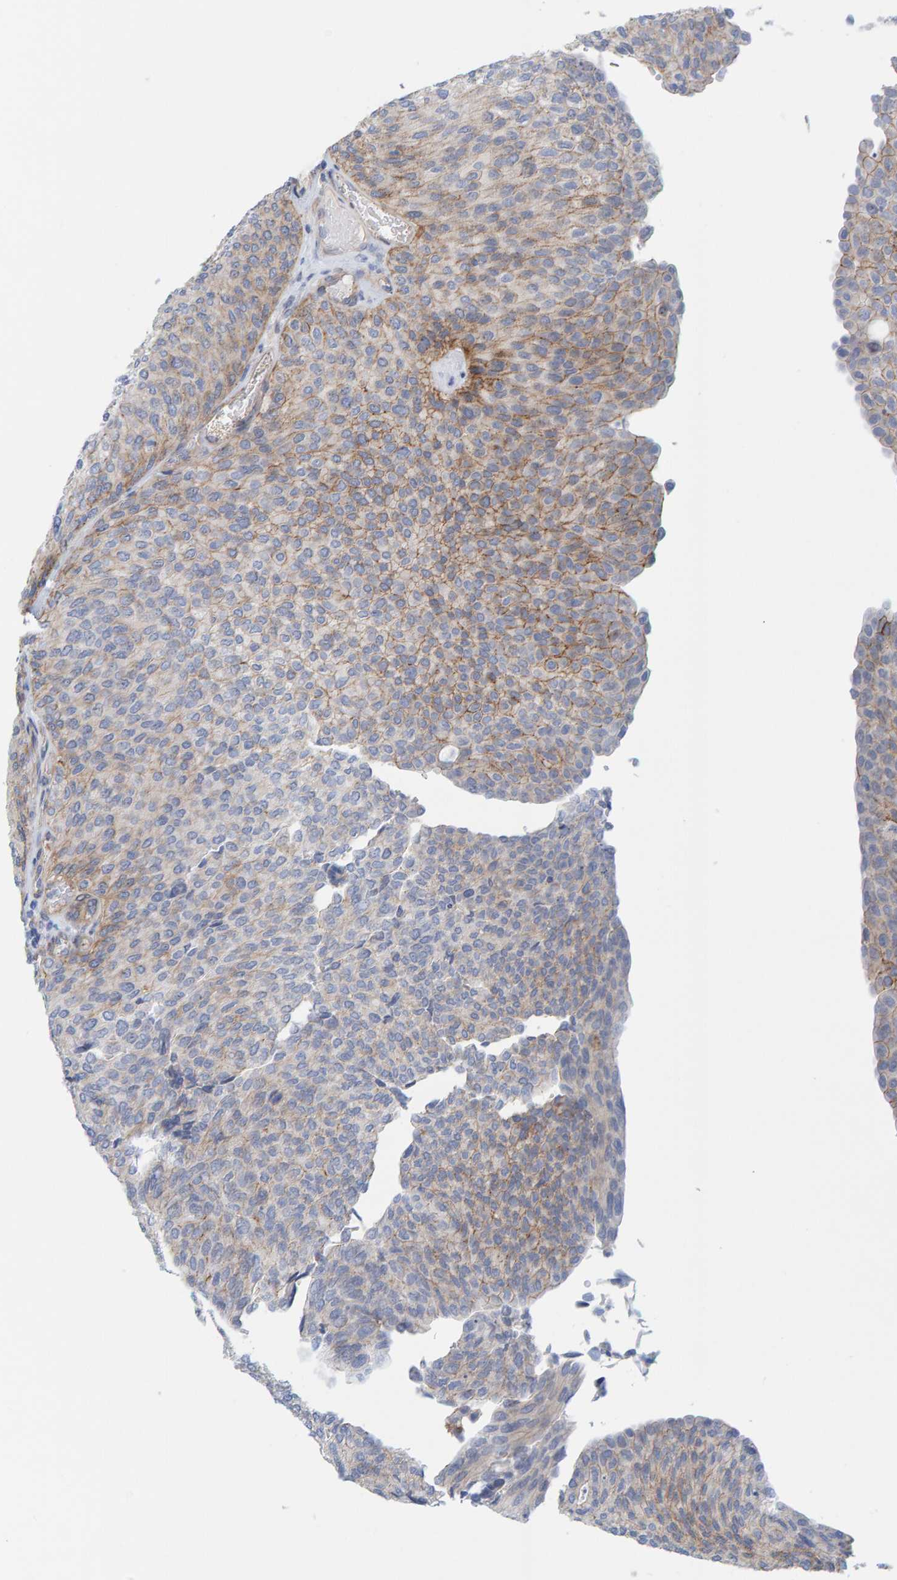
{"staining": {"intensity": "weak", "quantity": "<25%", "location": "cytoplasmic/membranous"}, "tissue": "urothelial cancer", "cell_type": "Tumor cells", "image_type": "cancer", "snomed": [{"axis": "morphology", "description": "Urothelial carcinoma, Low grade"}, {"axis": "topography", "description": "Urinary bladder"}], "caption": "Immunohistochemistry of human low-grade urothelial carcinoma displays no positivity in tumor cells.", "gene": "KRBA2", "patient": {"sex": "female", "age": 79}}